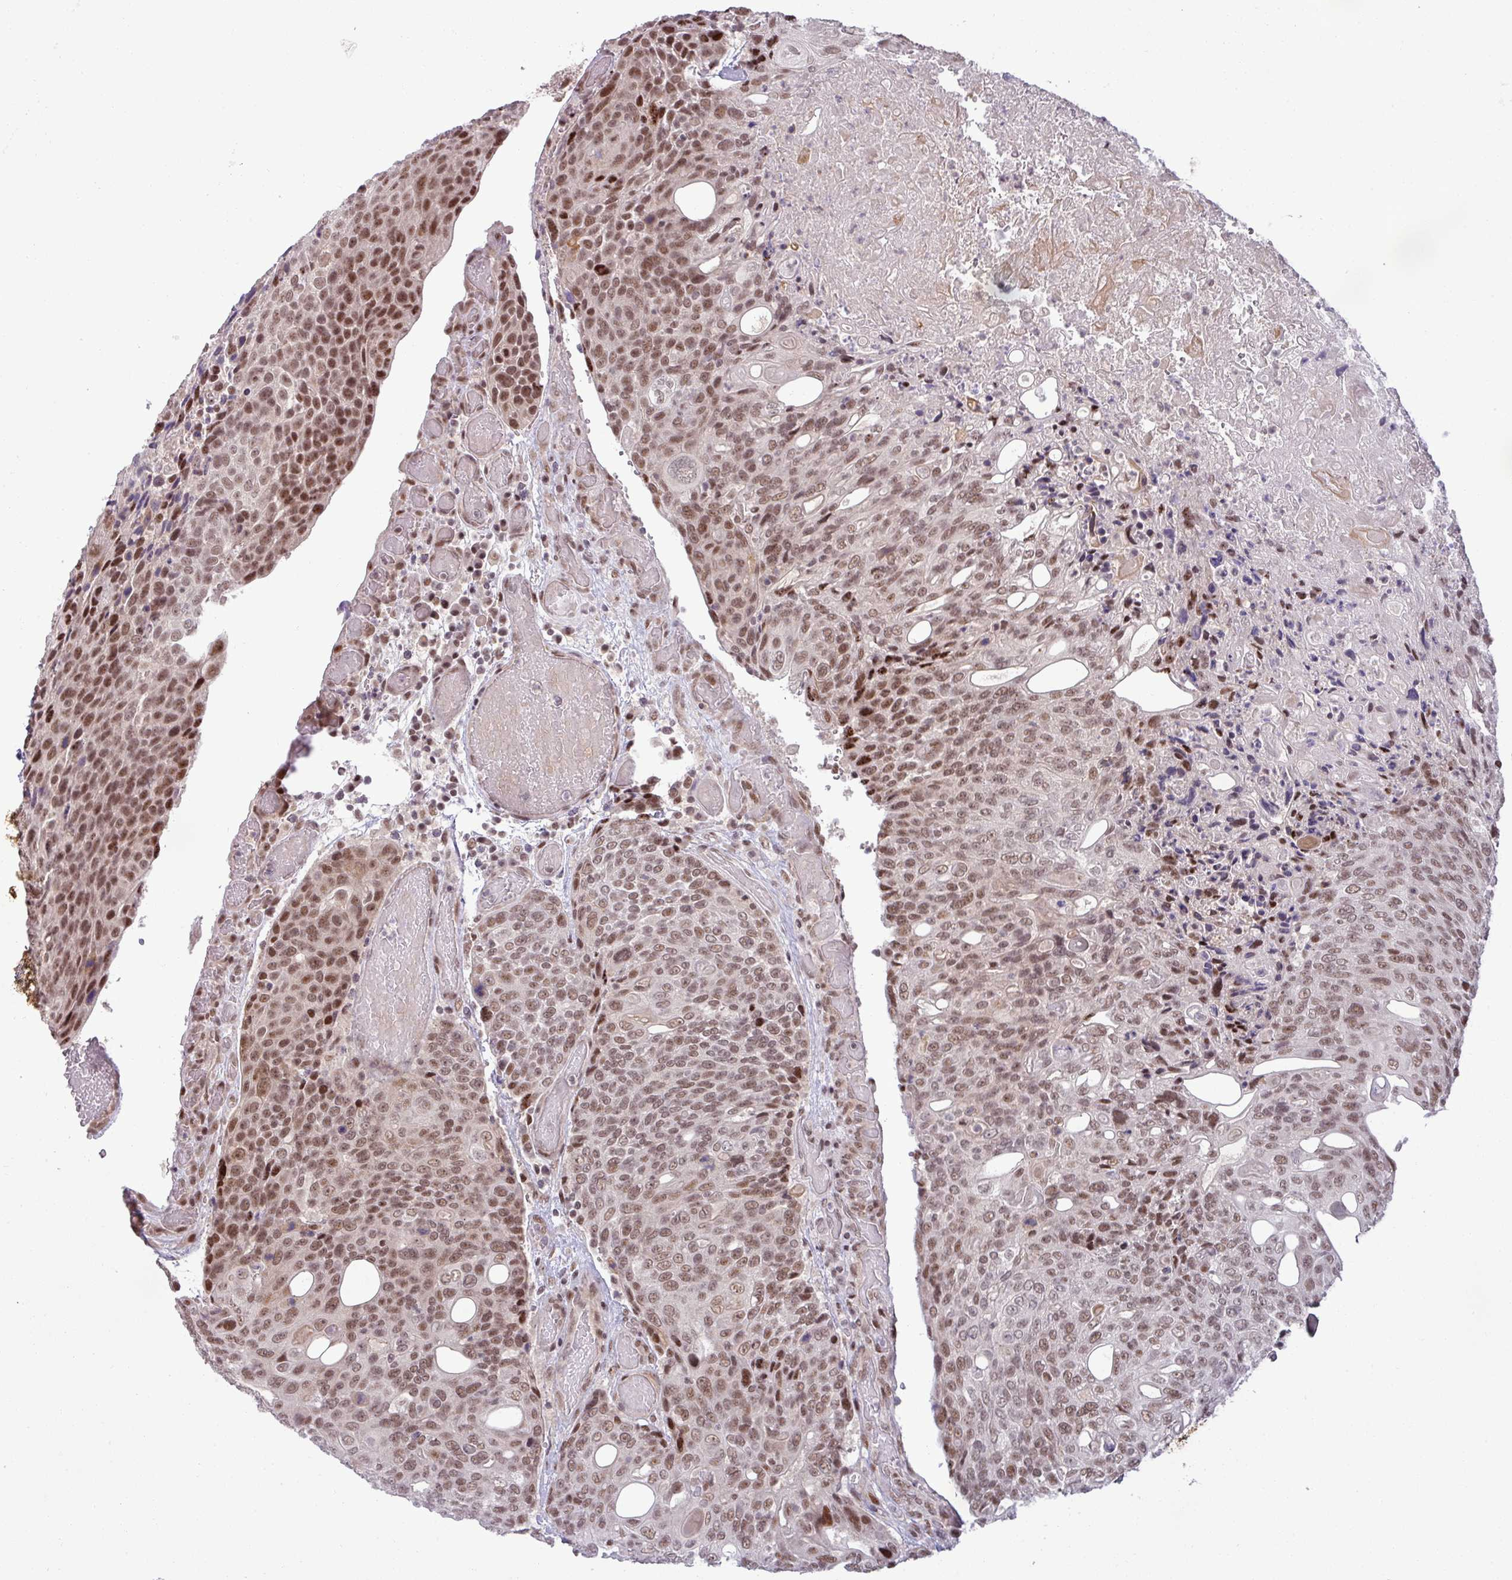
{"staining": {"intensity": "strong", "quantity": ">75%", "location": "nuclear"}, "tissue": "urothelial cancer", "cell_type": "Tumor cells", "image_type": "cancer", "snomed": [{"axis": "morphology", "description": "Urothelial carcinoma, High grade"}, {"axis": "topography", "description": "Urinary bladder"}], "caption": "Urothelial carcinoma (high-grade) tissue displays strong nuclear expression in approximately >75% of tumor cells, visualized by immunohistochemistry. The protein is shown in brown color, while the nuclei are stained blue.", "gene": "PTPN20", "patient": {"sex": "female", "age": 70}}